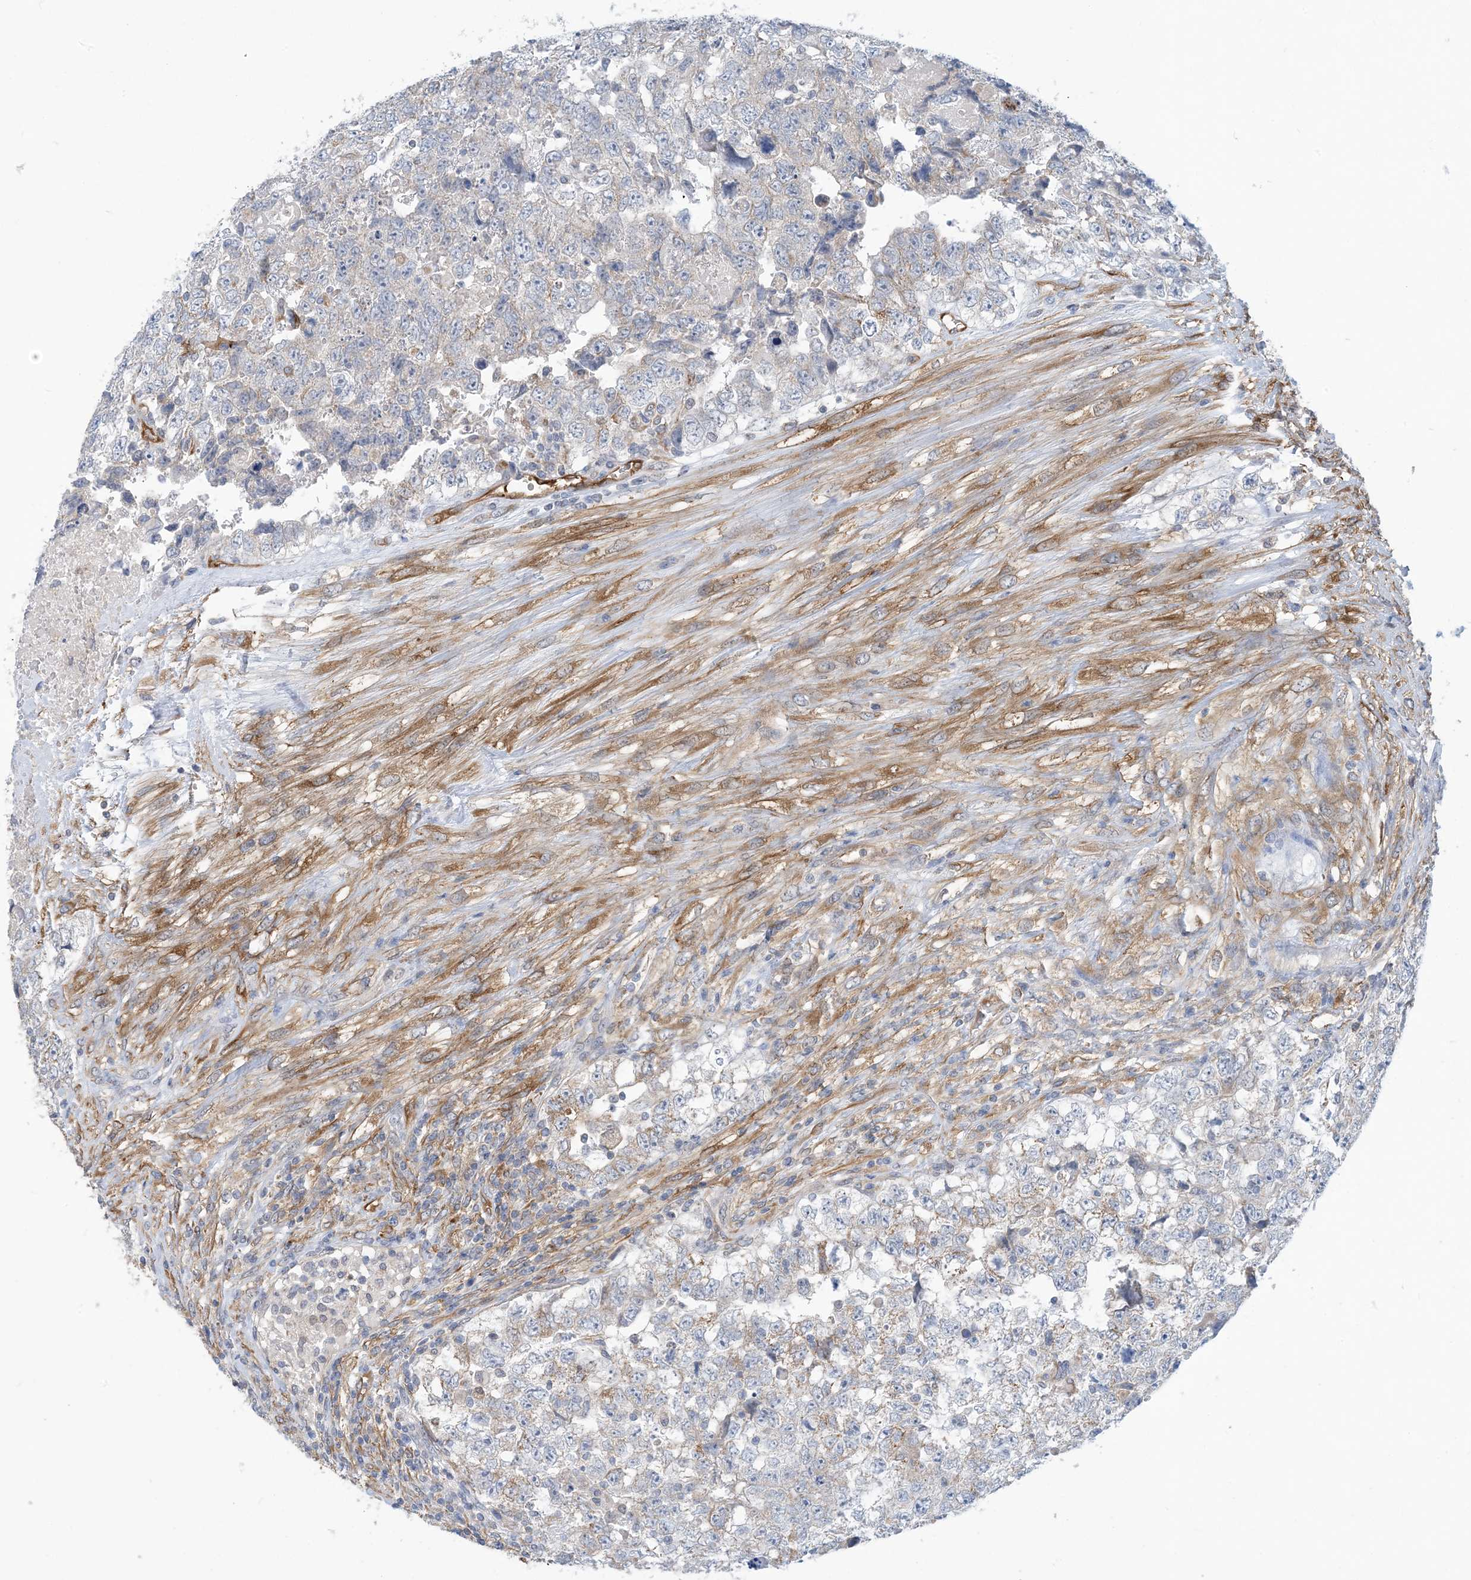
{"staining": {"intensity": "weak", "quantity": "25%-75%", "location": "cytoplasmic/membranous"}, "tissue": "testis cancer", "cell_type": "Tumor cells", "image_type": "cancer", "snomed": [{"axis": "morphology", "description": "Carcinoma, Embryonal, NOS"}, {"axis": "topography", "description": "Testis"}], "caption": "Weak cytoplasmic/membranous positivity for a protein is seen in approximately 25%-75% of tumor cells of embryonal carcinoma (testis) using immunohistochemistry.", "gene": "EIF2A", "patient": {"sex": "male", "age": 37}}